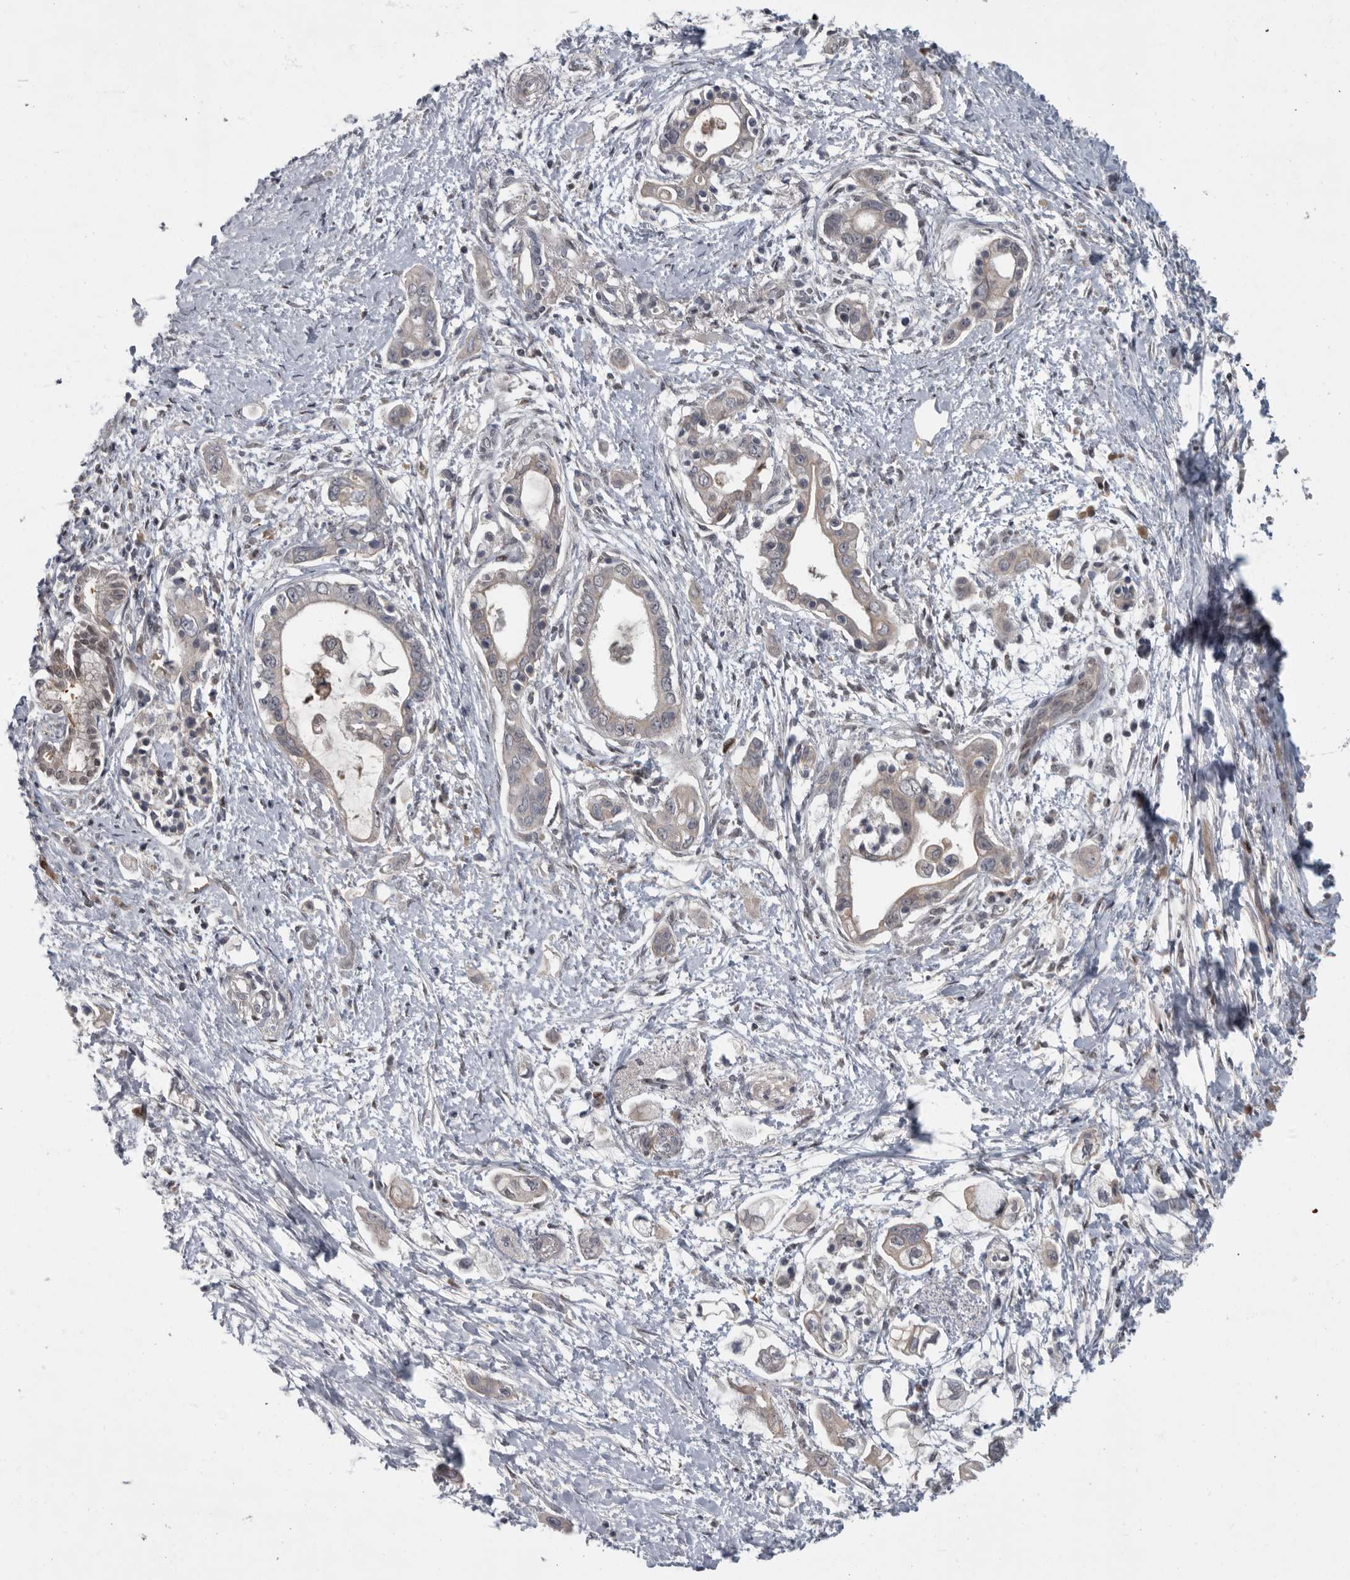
{"staining": {"intensity": "negative", "quantity": "none", "location": "none"}, "tissue": "pancreatic cancer", "cell_type": "Tumor cells", "image_type": "cancer", "snomed": [{"axis": "morphology", "description": "Adenocarcinoma, NOS"}, {"axis": "topography", "description": "Pancreas"}], "caption": "IHC histopathology image of neoplastic tissue: human pancreatic cancer (adenocarcinoma) stained with DAB (3,3'-diaminobenzidine) reveals no significant protein positivity in tumor cells.", "gene": "PDE7A", "patient": {"sex": "male", "age": 59}}